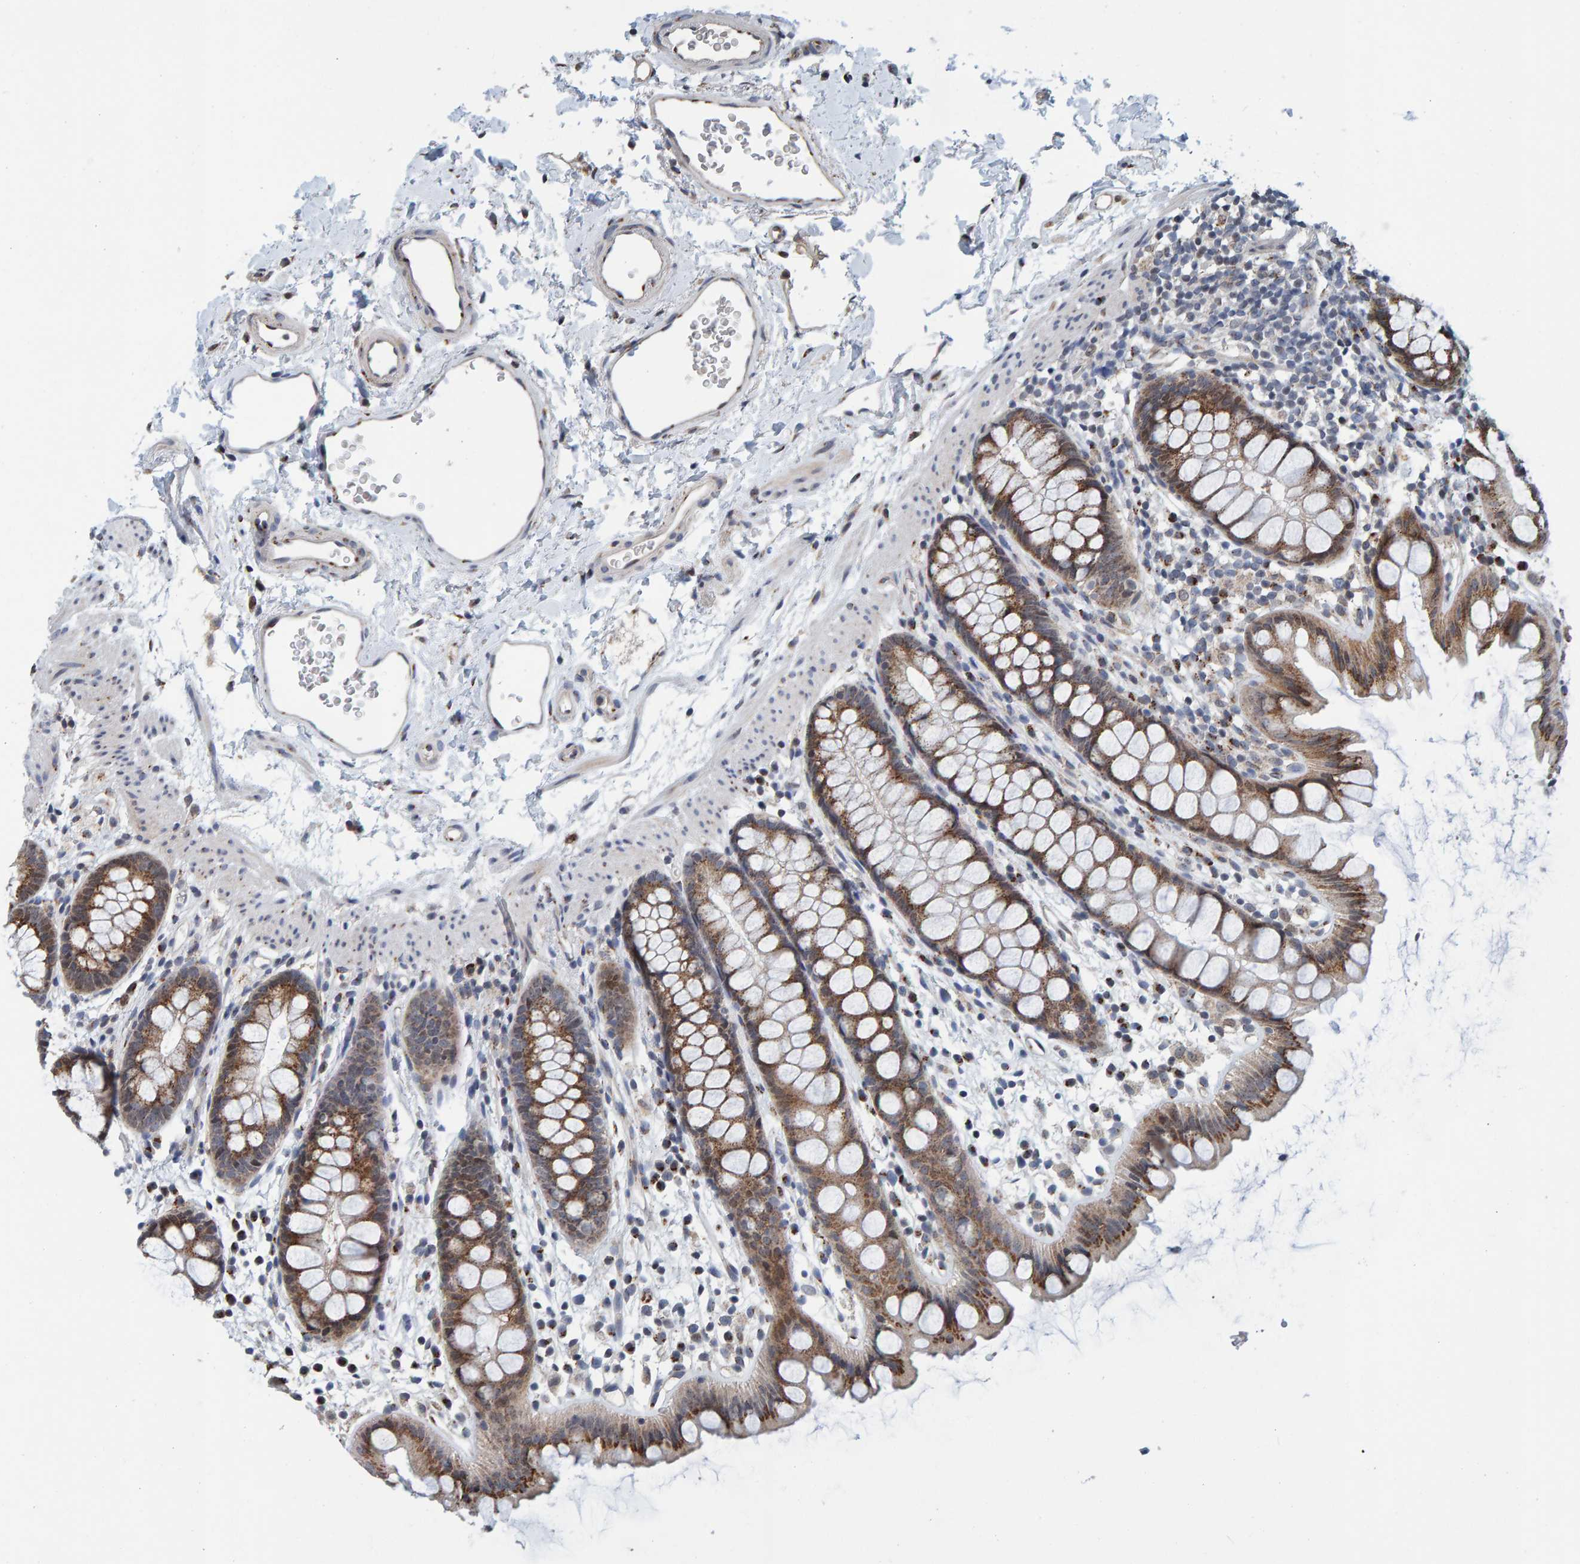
{"staining": {"intensity": "moderate", "quantity": ">75%", "location": "cytoplasmic/membranous"}, "tissue": "rectum", "cell_type": "Glandular cells", "image_type": "normal", "snomed": [{"axis": "morphology", "description": "Normal tissue, NOS"}, {"axis": "topography", "description": "Rectum"}], "caption": "Protein staining of unremarkable rectum shows moderate cytoplasmic/membranous expression in about >75% of glandular cells. (IHC, brightfield microscopy, high magnification).", "gene": "CCDC25", "patient": {"sex": "female", "age": 65}}